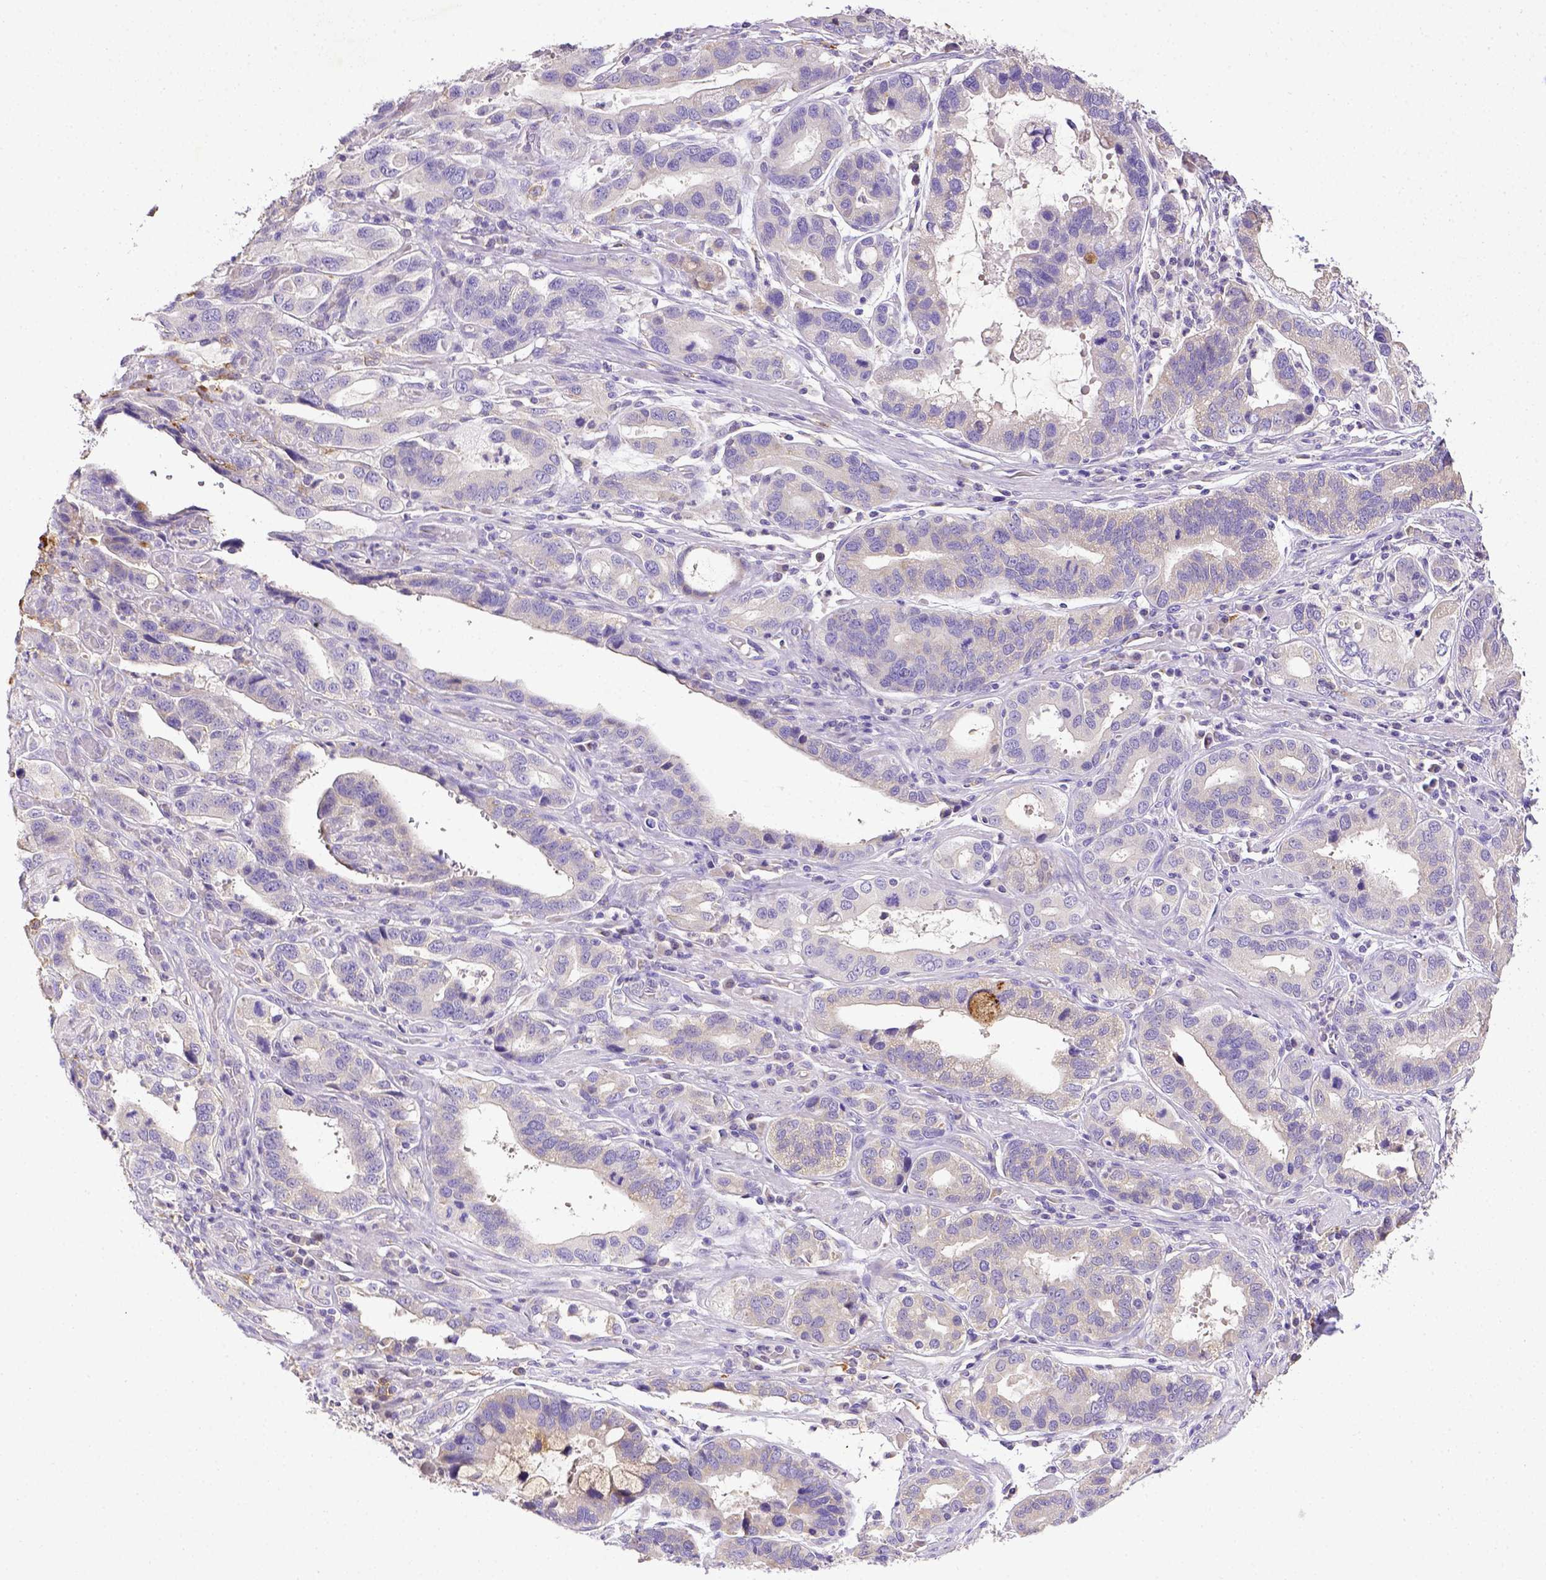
{"staining": {"intensity": "negative", "quantity": "none", "location": "none"}, "tissue": "stomach cancer", "cell_type": "Tumor cells", "image_type": "cancer", "snomed": [{"axis": "morphology", "description": "Adenocarcinoma, NOS"}, {"axis": "topography", "description": "Stomach, lower"}], "caption": "Immunohistochemical staining of stomach adenocarcinoma demonstrates no significant expression in tumor cells.", "gene": "CD40", "patient": {"sex": "female", "age": 76}}